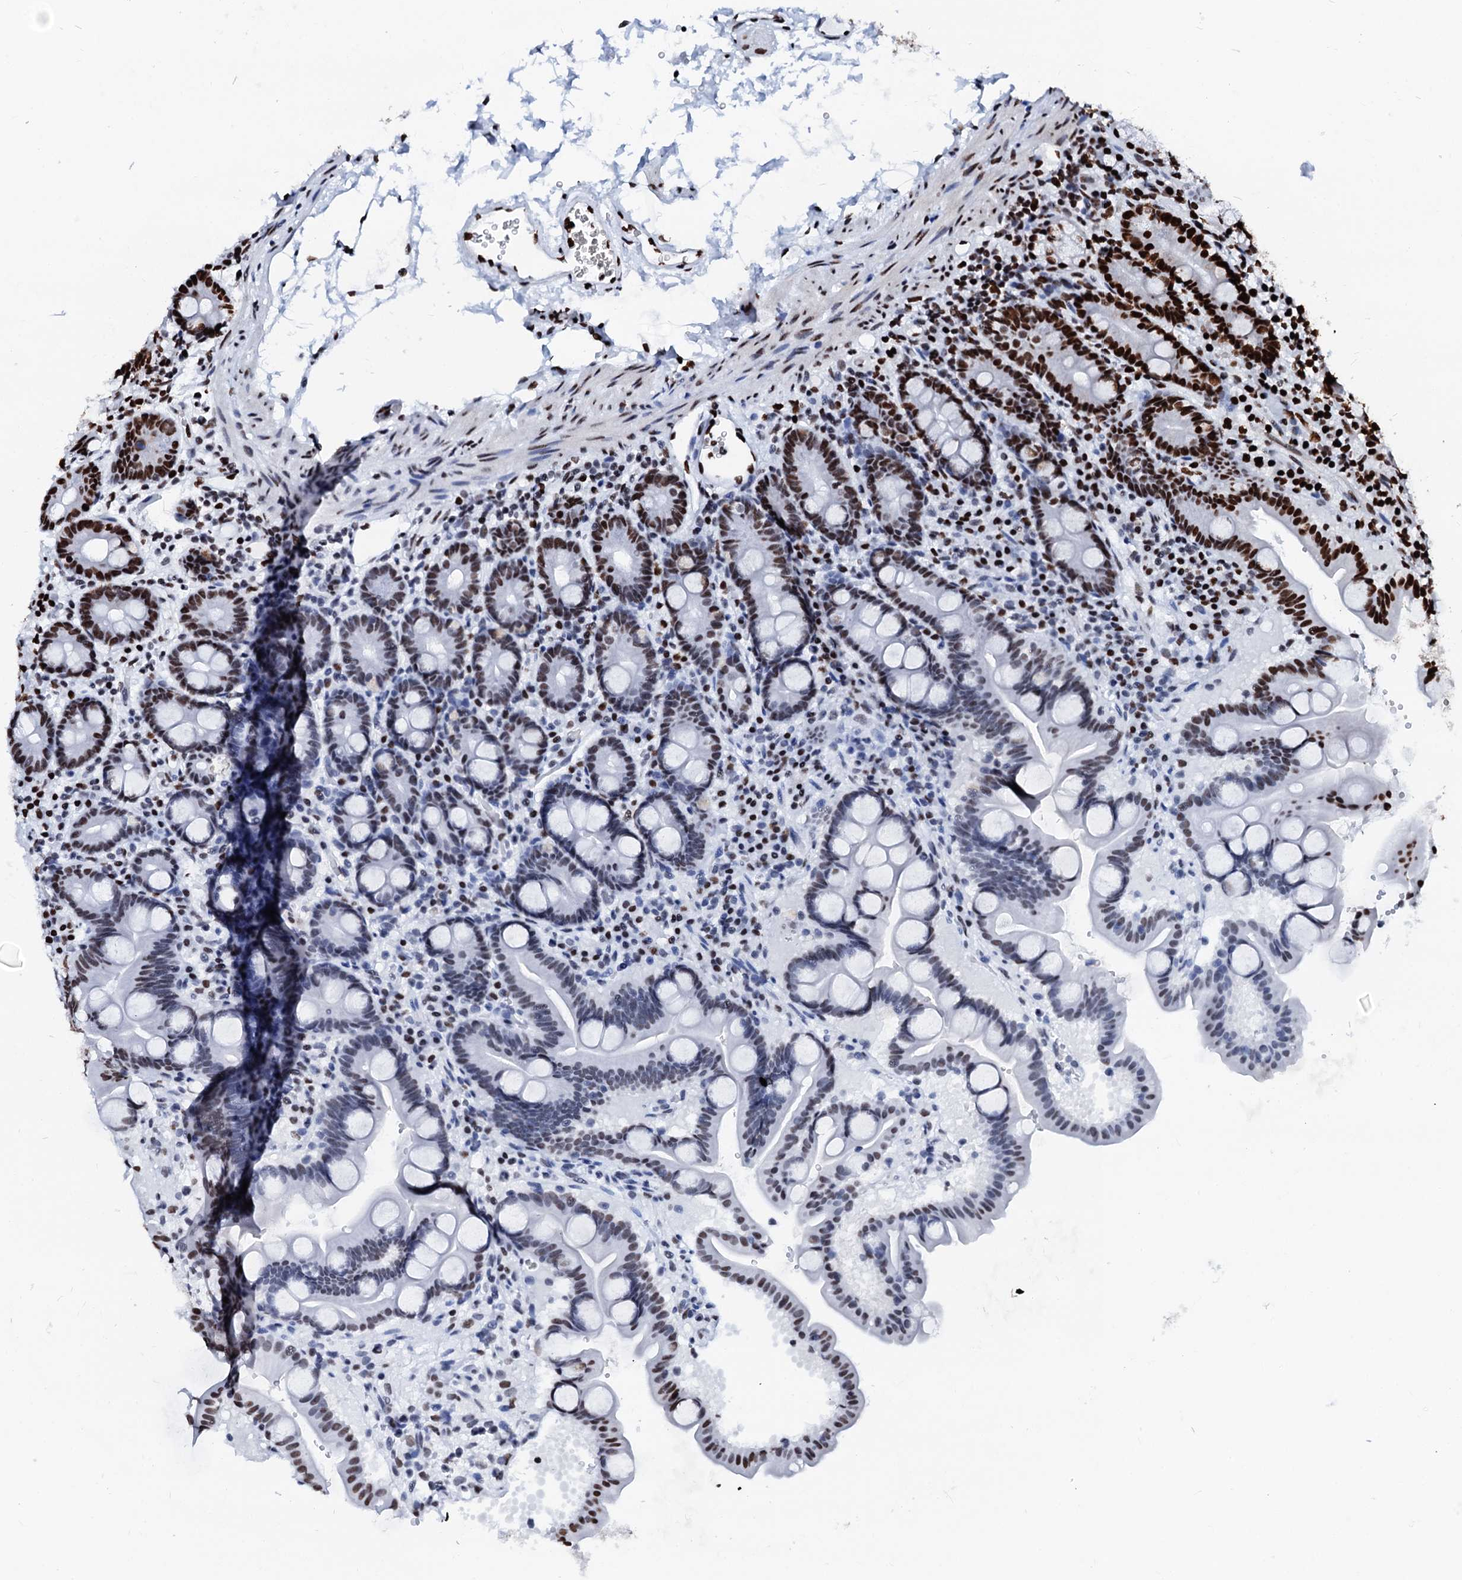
{"staining": {"intensity": "strong", "quantity": ">75%", "location": "nuclear"}, "tissue": "duodenum", "cell_type": "Glandular cells", "image_type": "normal", "snomed": [{"axis": "morphology", "description": "Normal tissue, NOS"}, {"axis": "topography", "description": "Duodenum"}], "caption": "Benign duodenum shows strong nuclear staining in about >75% of glandular cells.", "gene": "RALY", "patient": {"sex": "male", "age": 54}}